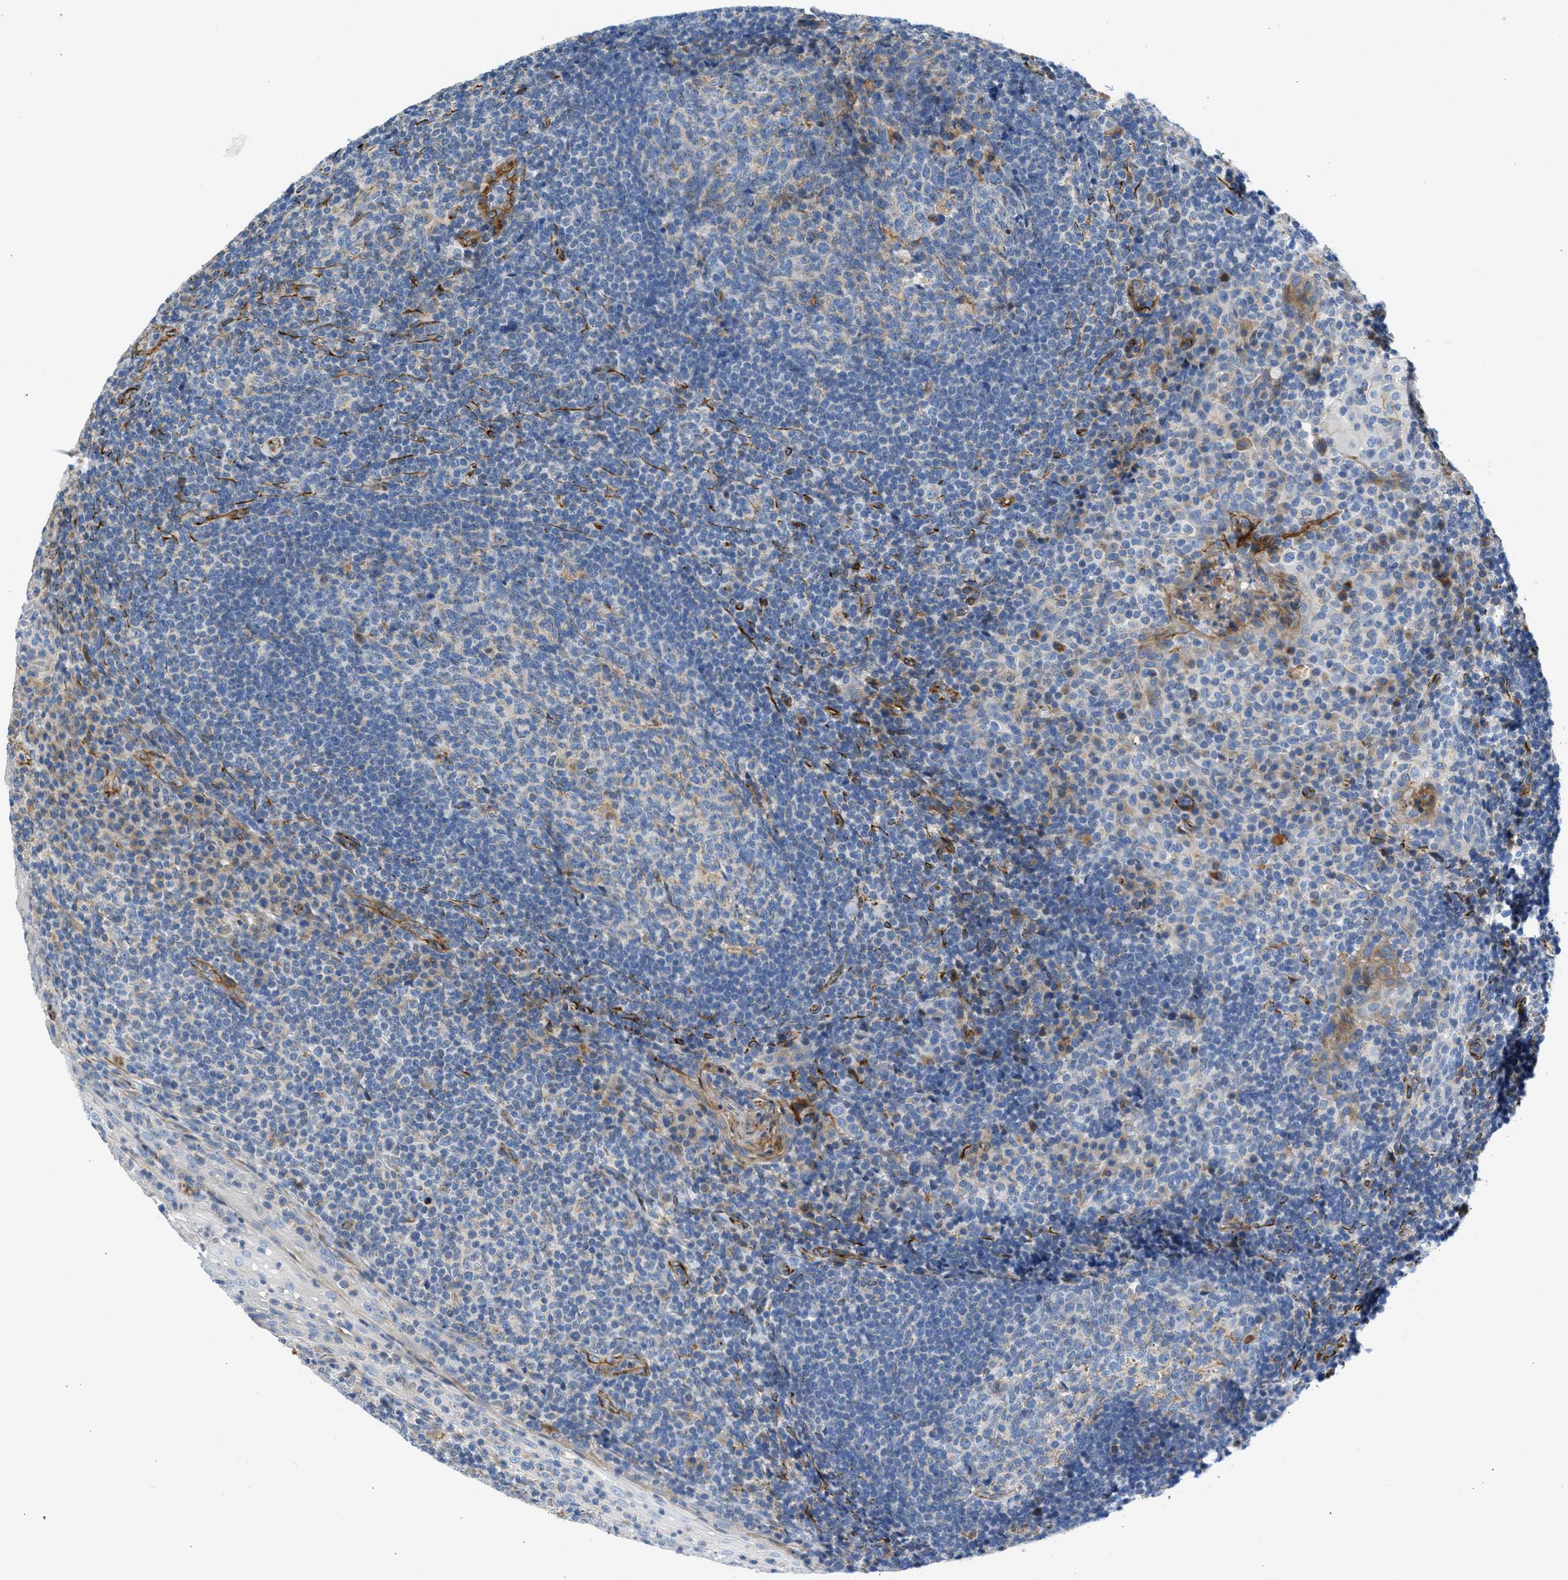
{"staining": {"intensity": "moderate", "quantity": "<25%", "location": "cytoplasmic/membranous"}, "tissue": "tonsil", "cell_type": "Germinal center cells", "image_type": "normal", "snomed": [{"axis": "morphology", "description": "Normal tissue, NOS"}, {"axis": "topography", "description": "Tonsil"}], "caption": "IHC histopathology image of normal tonsil stained for a protein (brown), which demonstrates low levels of moderate cytoplasmic/membranous expression in about <25% of germinal center cells.", "gene": "ULK4", "patient": {"sex": "male", "age": 37}}